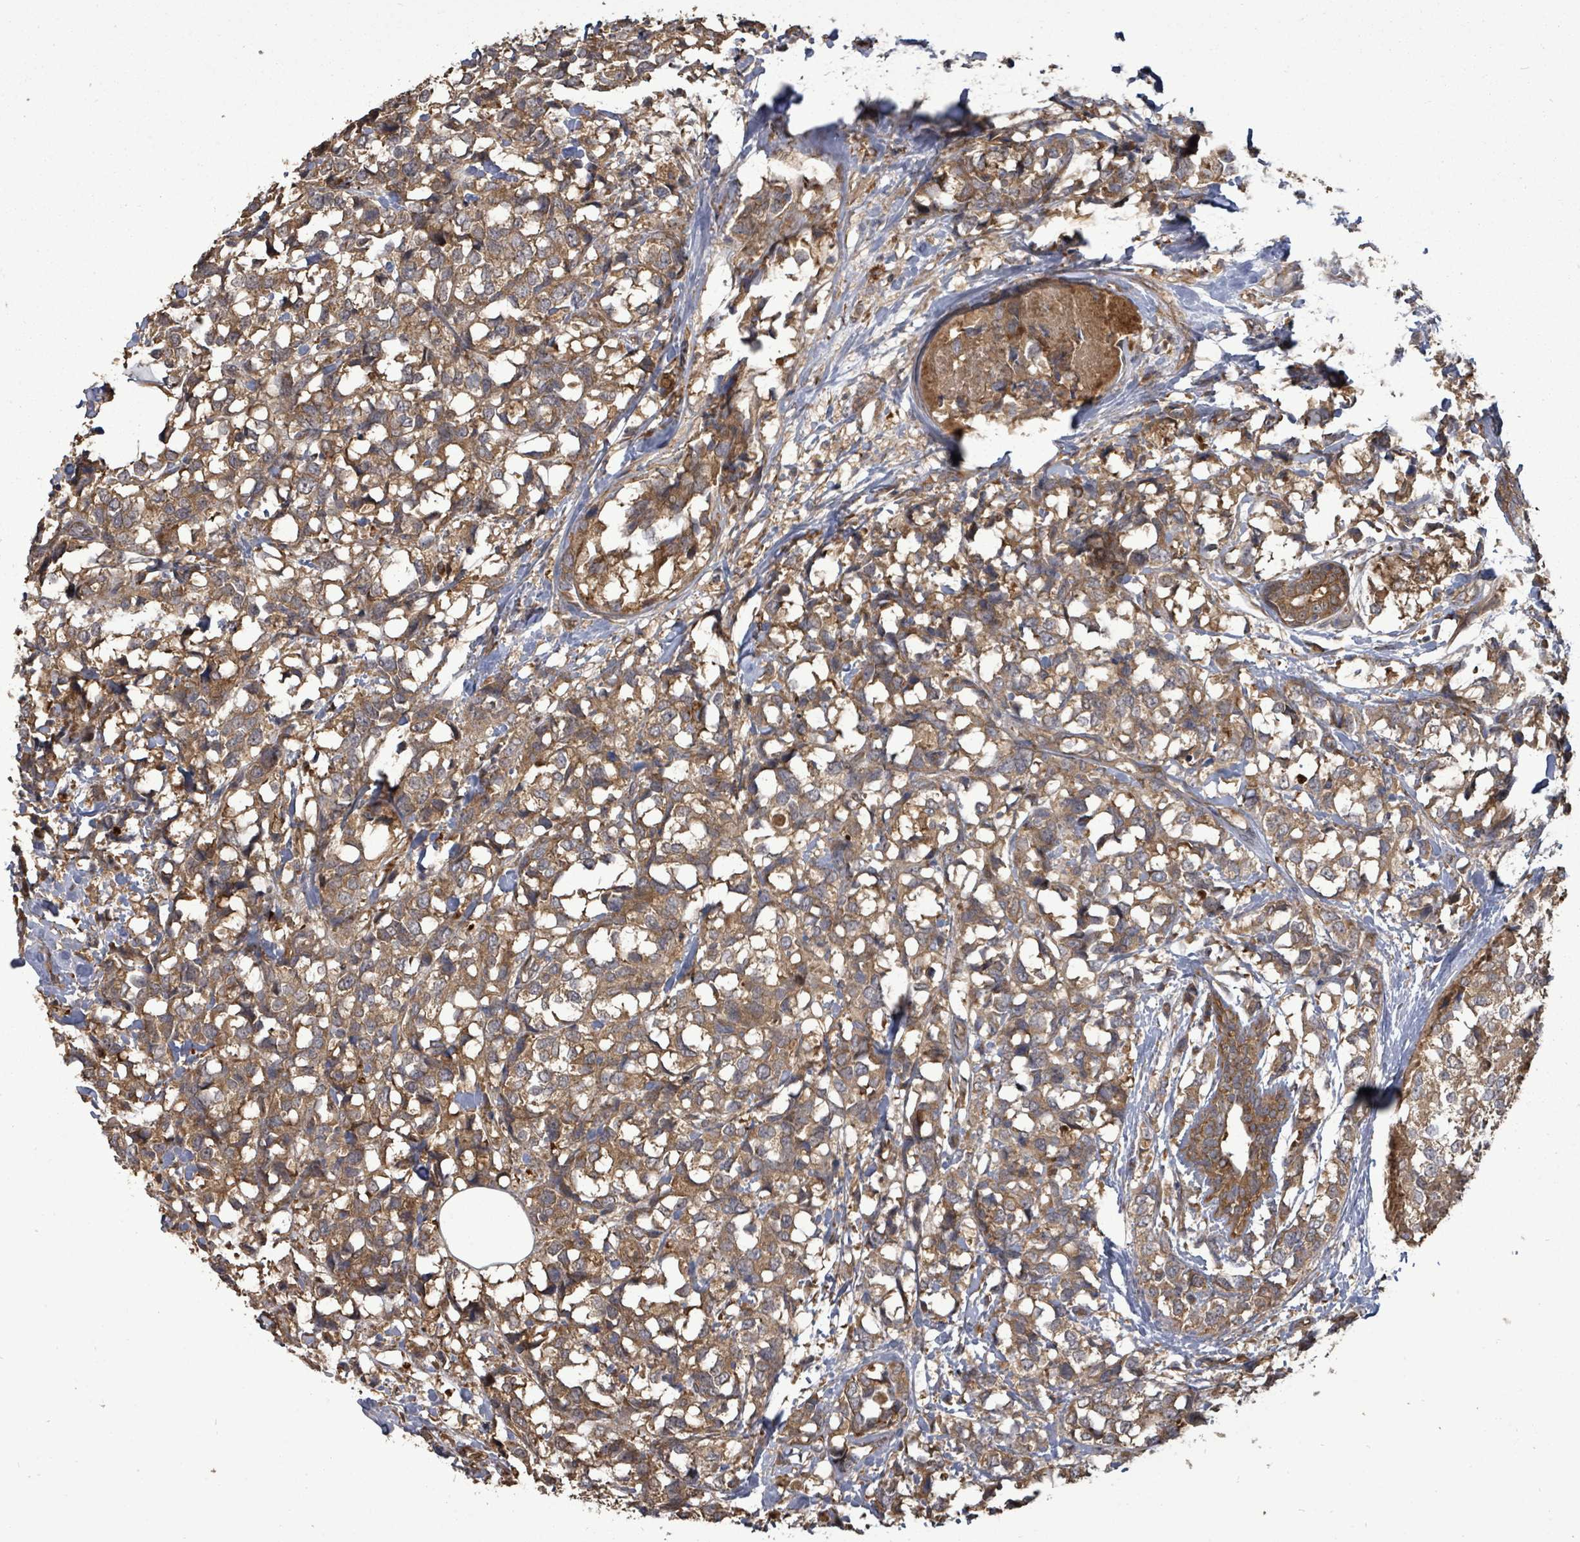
{"staining": {"intensity": "moderate", "quantity": ">75%", "location": "cytoplasmic/membranous"}, "tissue": "breast cancer", "cell_type": "Tumor cells", "image_type": "cancer", "snomed": [{"axis": "morphology", "description": "Lobular carcinoma"}, {"axis": "topography", "description": "Breast"}], "caption": "There is medium levels of moderate cytoplasmic/membranous staining in tumor cells of breast lobular carcinoma, as demonstrated by immunohistochemical staining (brown color).", "gene": "EIF3C", "patient": {"sex": "female", "age": 59}}